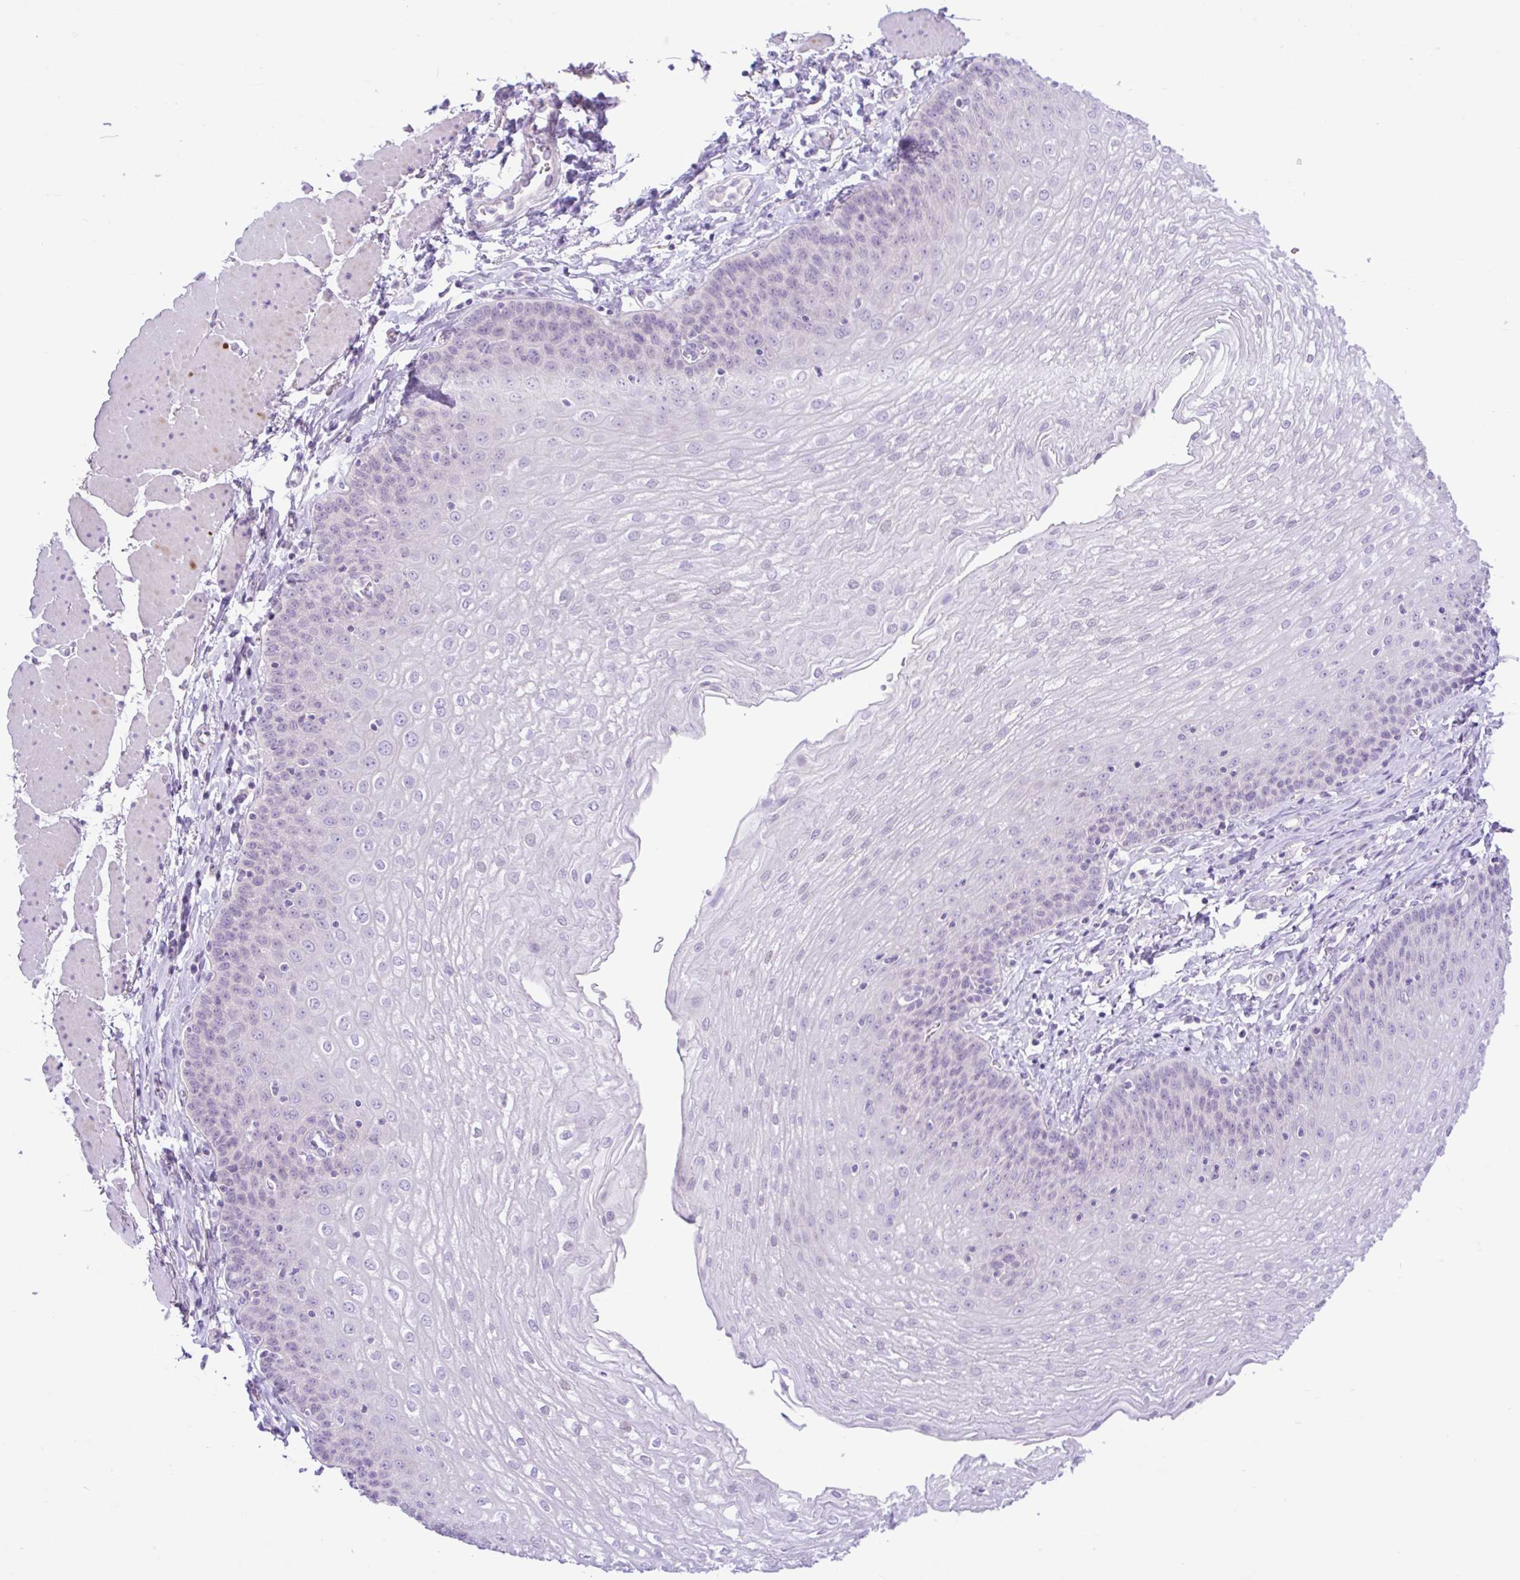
{"staining": {"intensity": "negative", "quantity": "none", "location": "none"}, "tissue": "esophagus", "cell_type": "Squamous epithelial cells", "image_type": "normal", "snomed": [{"axis": "morphology", "description": "Normal tissue, NOS"}, {"axis": "topography", "description": "Esophagus"}], "caption": "DAB immunohistochemical staining of unremarkable esophagus displays no significant positivity in squamous epithelial cells.", "gene": "ZNF101", "patient": {"sex": "female", "age": 81}}